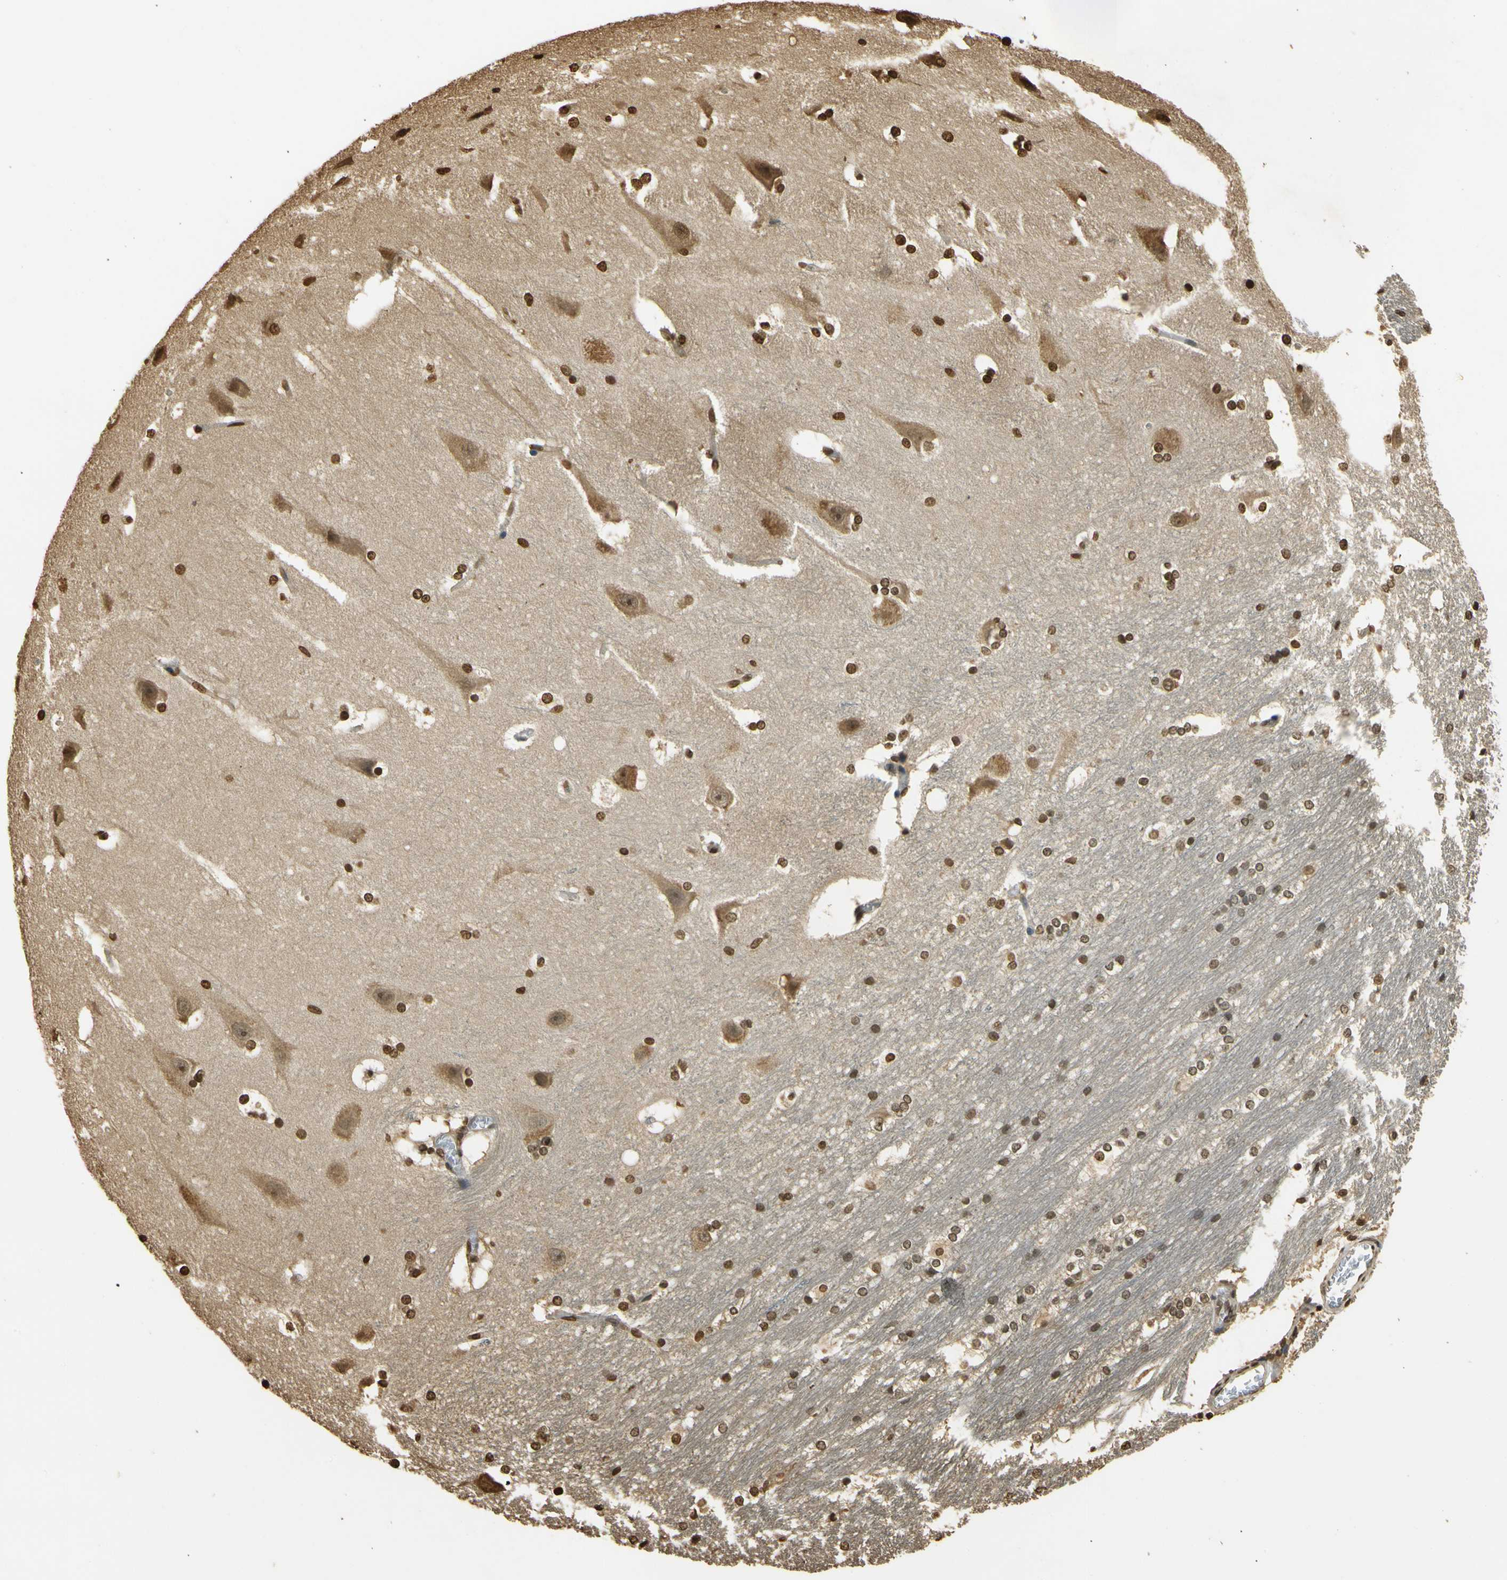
{"staining": {"intensity": "strong", "quantity": ">75%", "location": "nuclear"}, "tissue": "hippocampus", "cell_type": "Glial cells", "image_type": "normal", "snomed": [{"axis": "morphology", "description": "Normal tissue, NOS"}, {"axis": "topography", "description": "Hippocampus"}], "caption": "Strong nuclear positivity for a protein is identified in approximately >75% of glial cells of unremarkable hippocampus using immunohistochemistry.", "gene": "SOD1", "patient": {"sex": "female", "age": 19}}